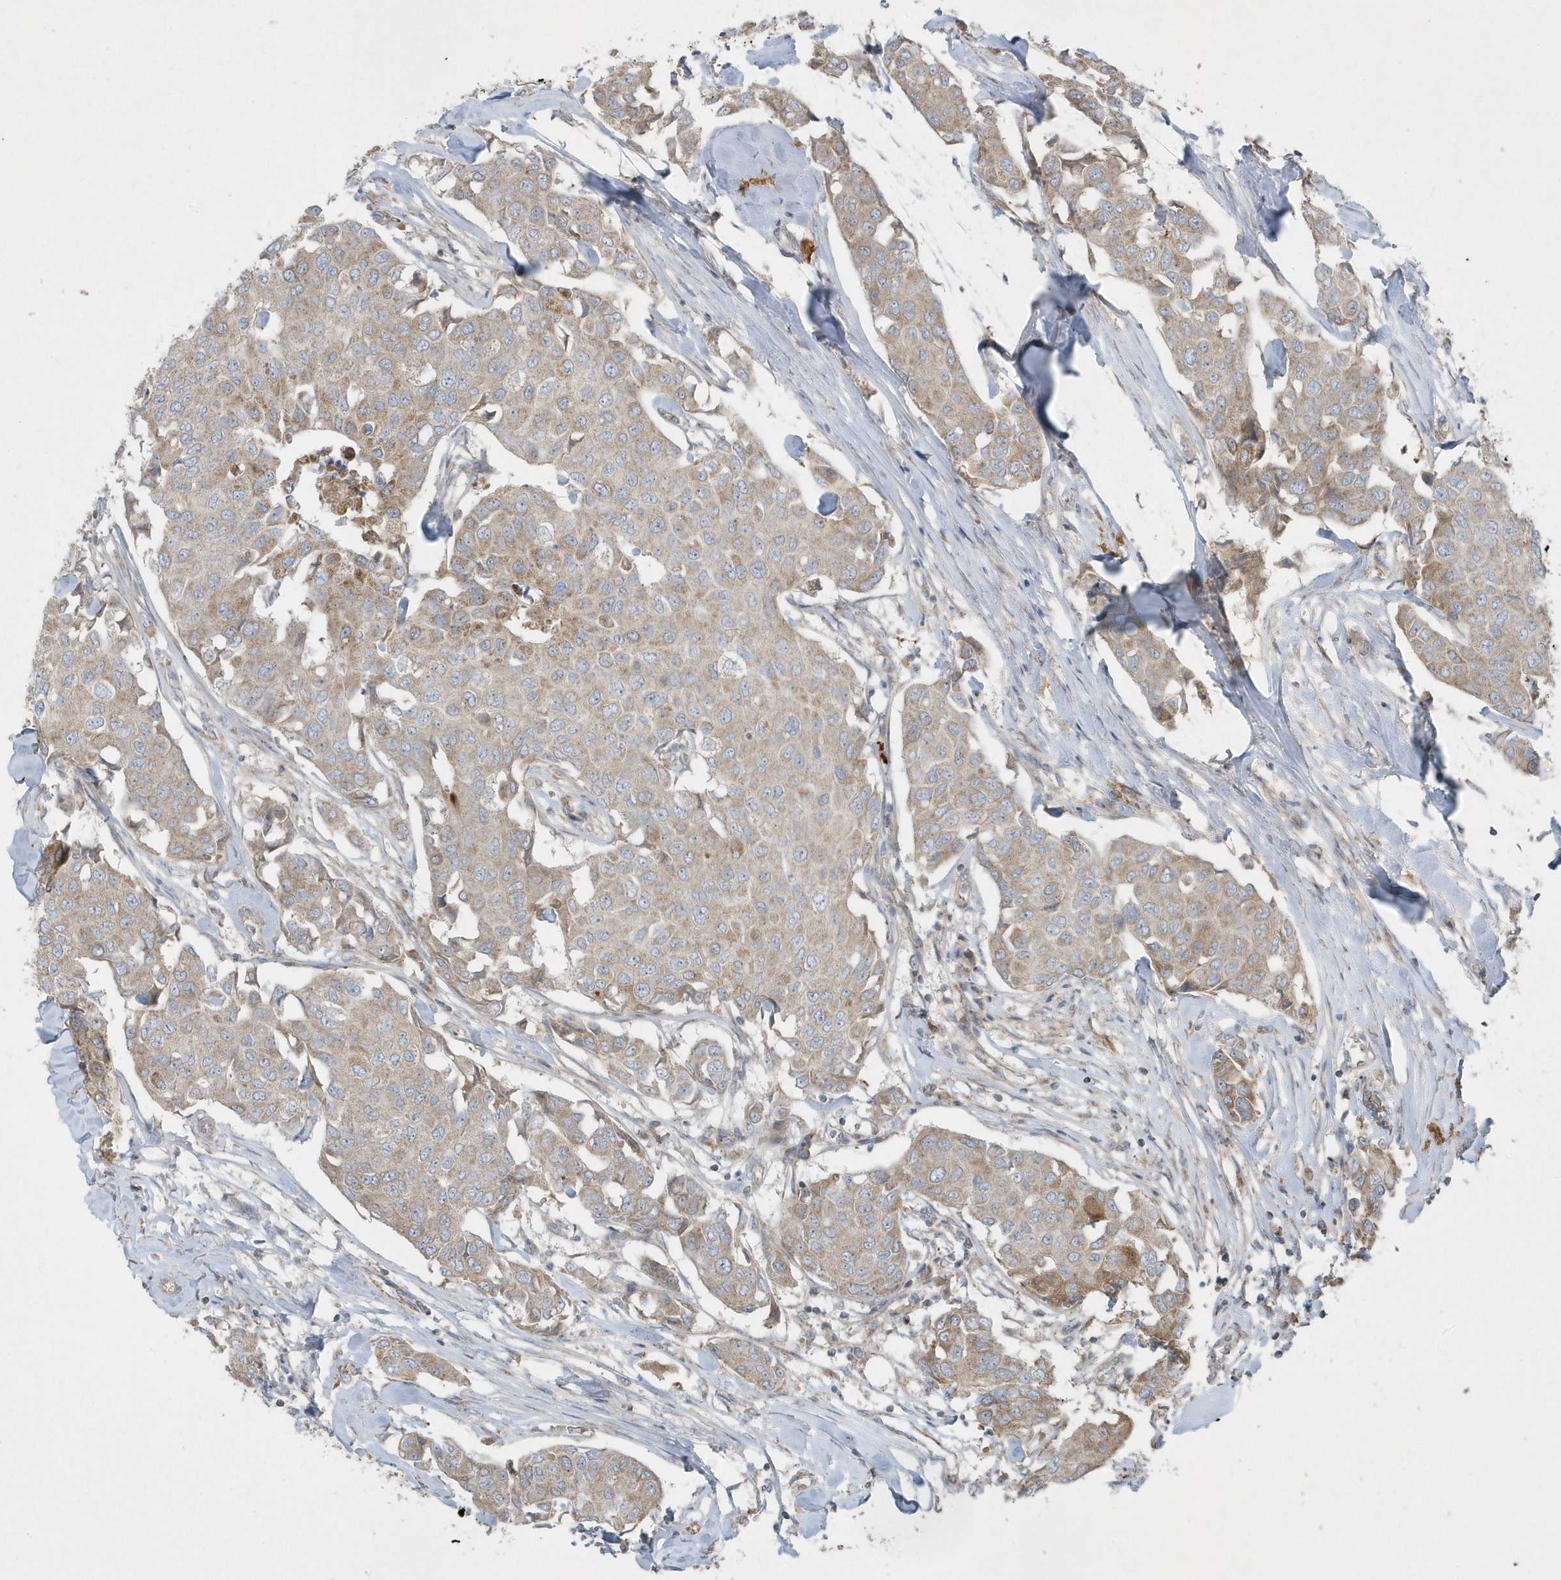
{"staining": {"intensity": "weak", "quantity": ">75%", "location": "cytoplasmic/membranous"}, "tissue": "breast cancer", "cell_type": "Tumor cells", "image_type": "cancer", "snomed": [{"axis": "morphology", "description": "Duct carcinoma"}, {"axis": "topography", "description": "Breast"}], "caption": "Weak cytoplasmic/membranous expression for a protein is present in approximately >75% of tumor cells of infiltrating ductal carcinoma (breast) using immunohistochemistry (IHC).", "gene": "SLC38A2", "patient": {"sex": "female", "age": 80}}